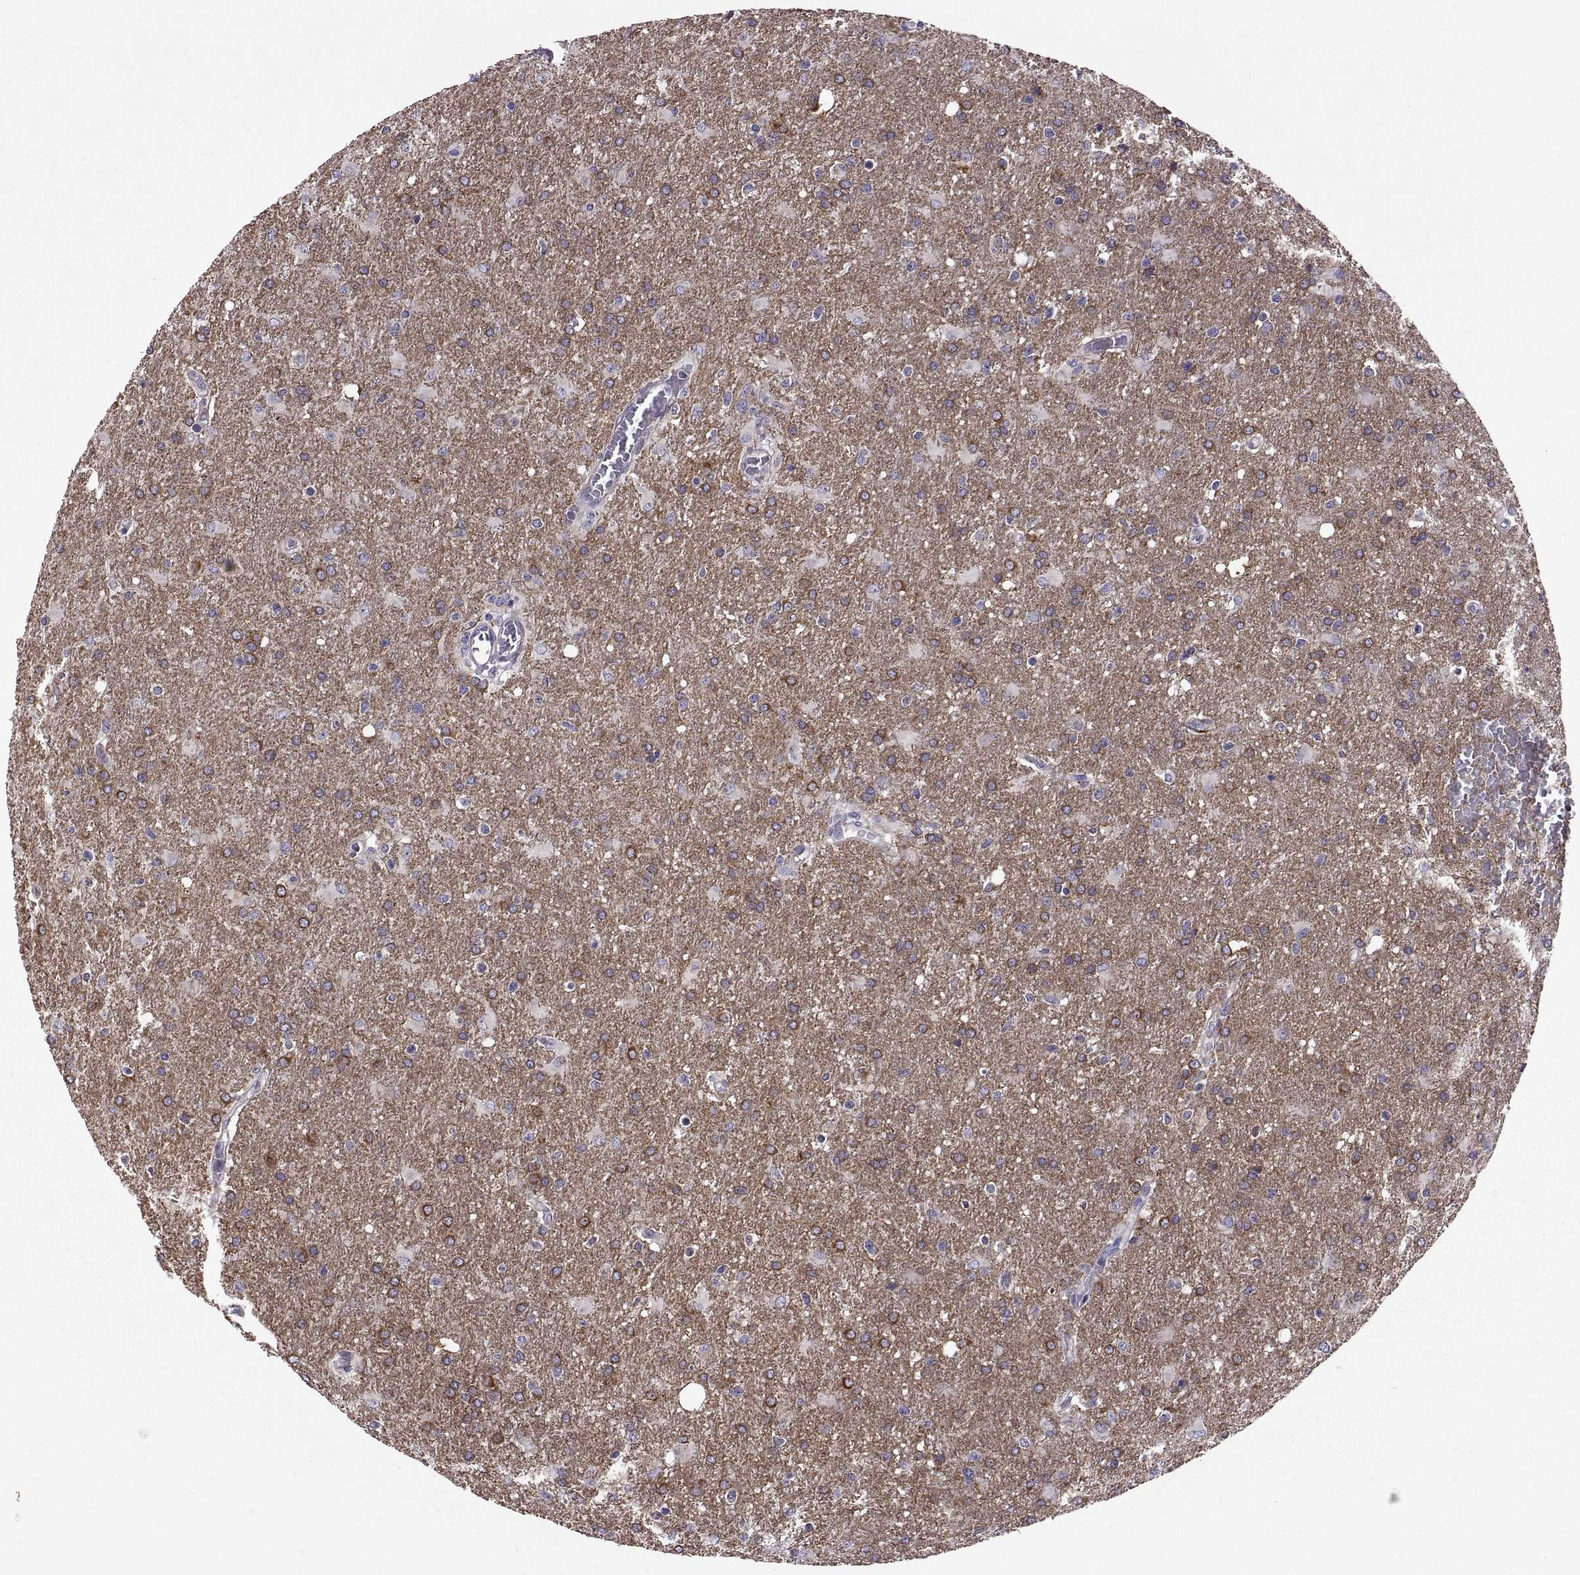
{"staining": {"intensity": "strong", "quantity": "<25%", "location": "cytoplasmic/membranous"}, "tissue": "glioma", "cell_type": "Tumor cells", "image_type": "cancer", "snomed": [{"axis": "morphology", "description": "Glioma, malignant, High grade"}, {"axis": "topography", "description": "Brain"}], "caption": "A brown stain labels strong cytoplasmic/membranous positivity of a protein in glioma tumor cells.", "gene": "EMILIN2", "patient": {"sex": "male", "age": 68}}